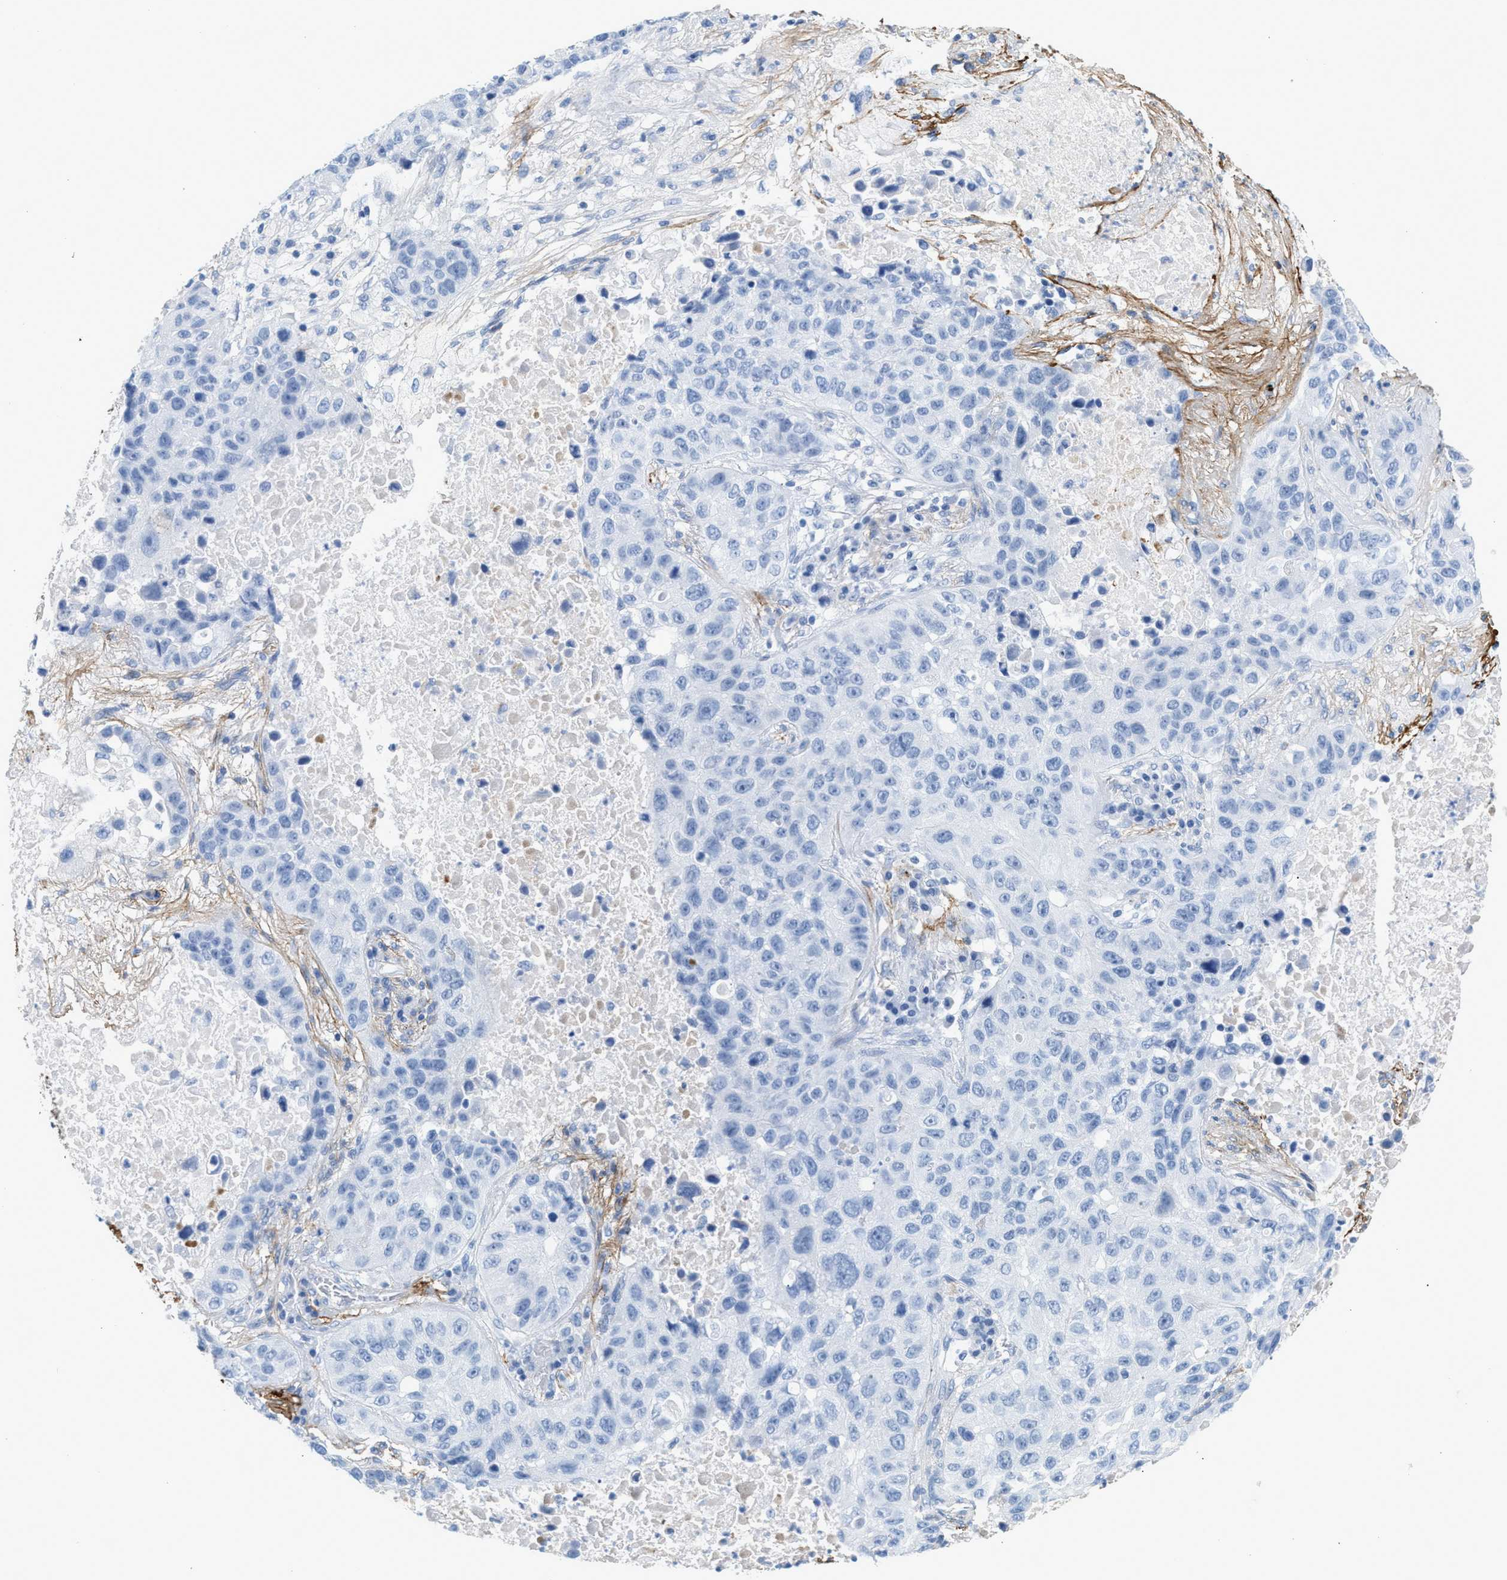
{"staining": {"intensity": "negative", "quantity": "none", "location": "none"}, "tissue": "lung cancer", "cell_type": "Tumor cells", "image_type": "cancer", "snomed": [{"axis": "morphology", "description": "Squamous cell carcinoma, NOS"}, {"axis": "topography", "description": "Lung"}], "caption": "A photomicrograph of human lung cancer is negative for staining in tumor cells.", "gene": "TNR", "patient": {"sex": "male", "age": 57}}